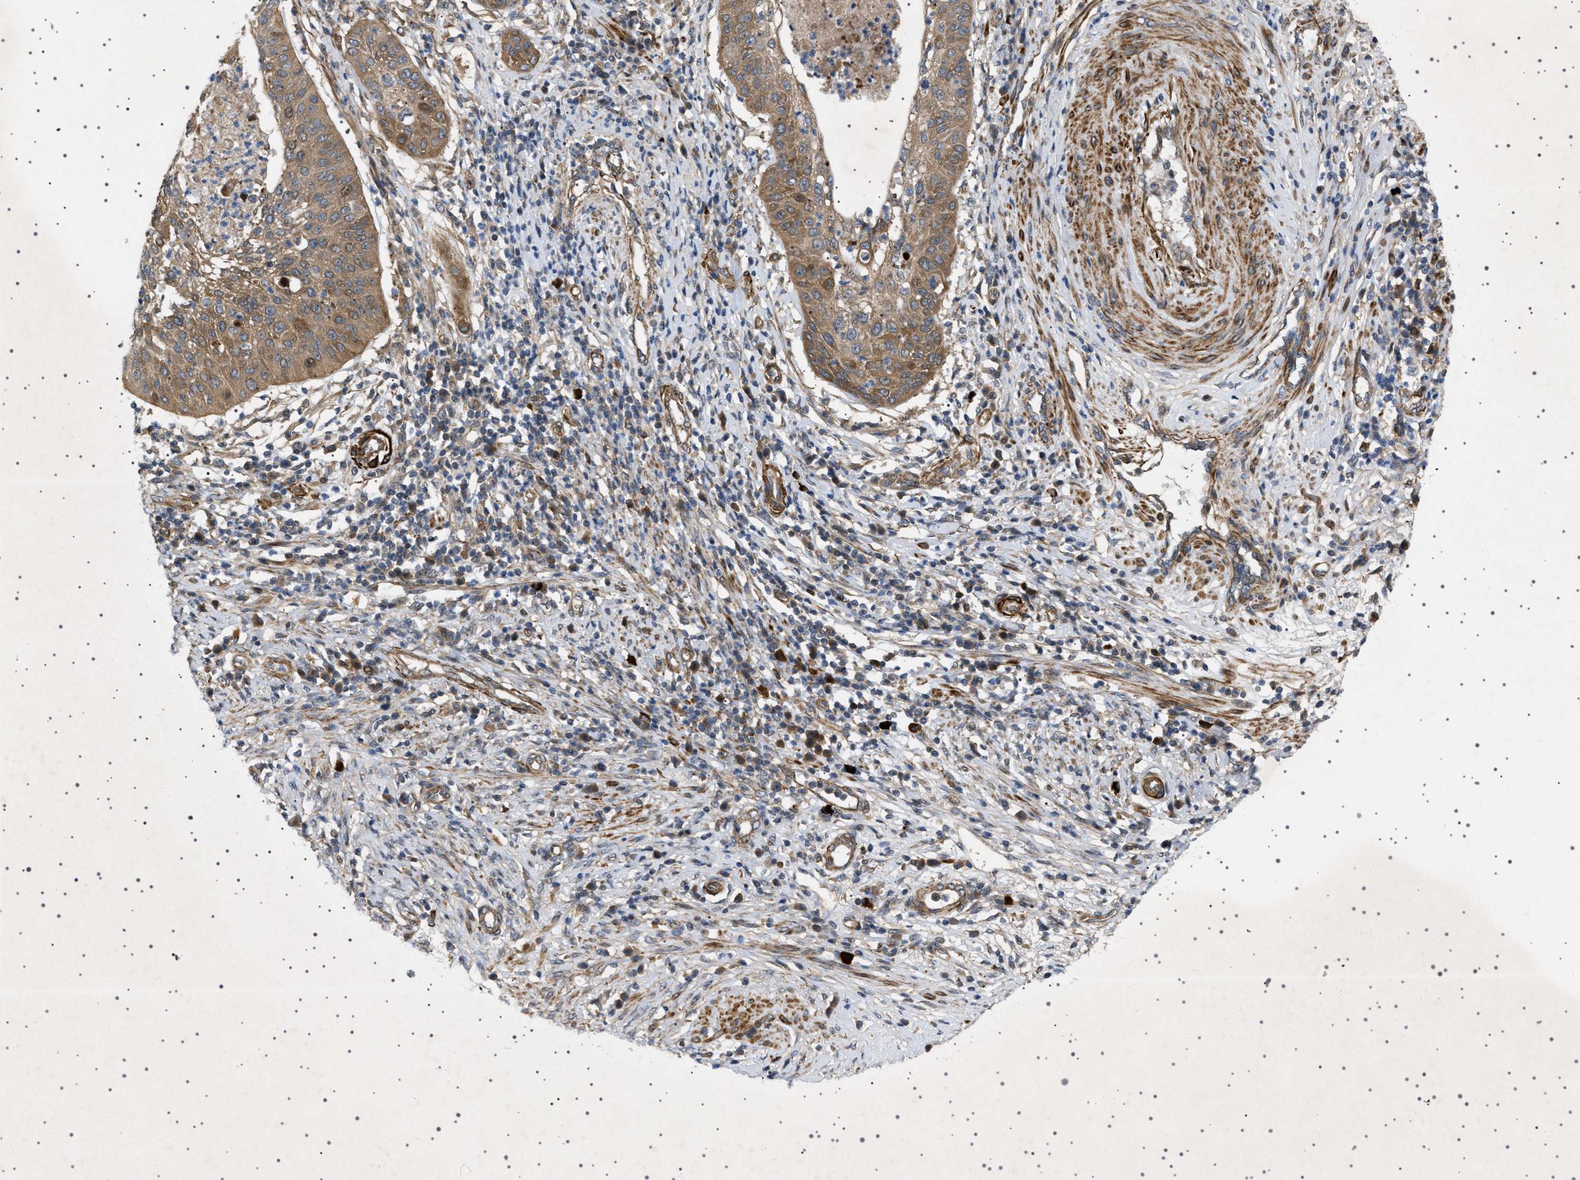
{"staining": {"intensity": "strong", "quantity": ">75%", "location": "cytoplasmic/membranous"}, "tissue": "cervical cancer", "cell_type": "Tumor cells", "image_type": "cancer", "snomed": [{"axis": "morphology", "description": "Normal tissue, NOS"}, {"axis": "morphology", "description": "Squamous cell carcinoma, NOS"}, {"axis": "topography", "description": "Cervix"}], "caption": "Protein positivity by IHC reveals strong cytoplasmic/membranous expression in approximately >75% of tumor cells in cervical cancer (squamous cell carcinoma).", "gene": "CCDC186", "patient": {"sex": "female", "age": 39}}